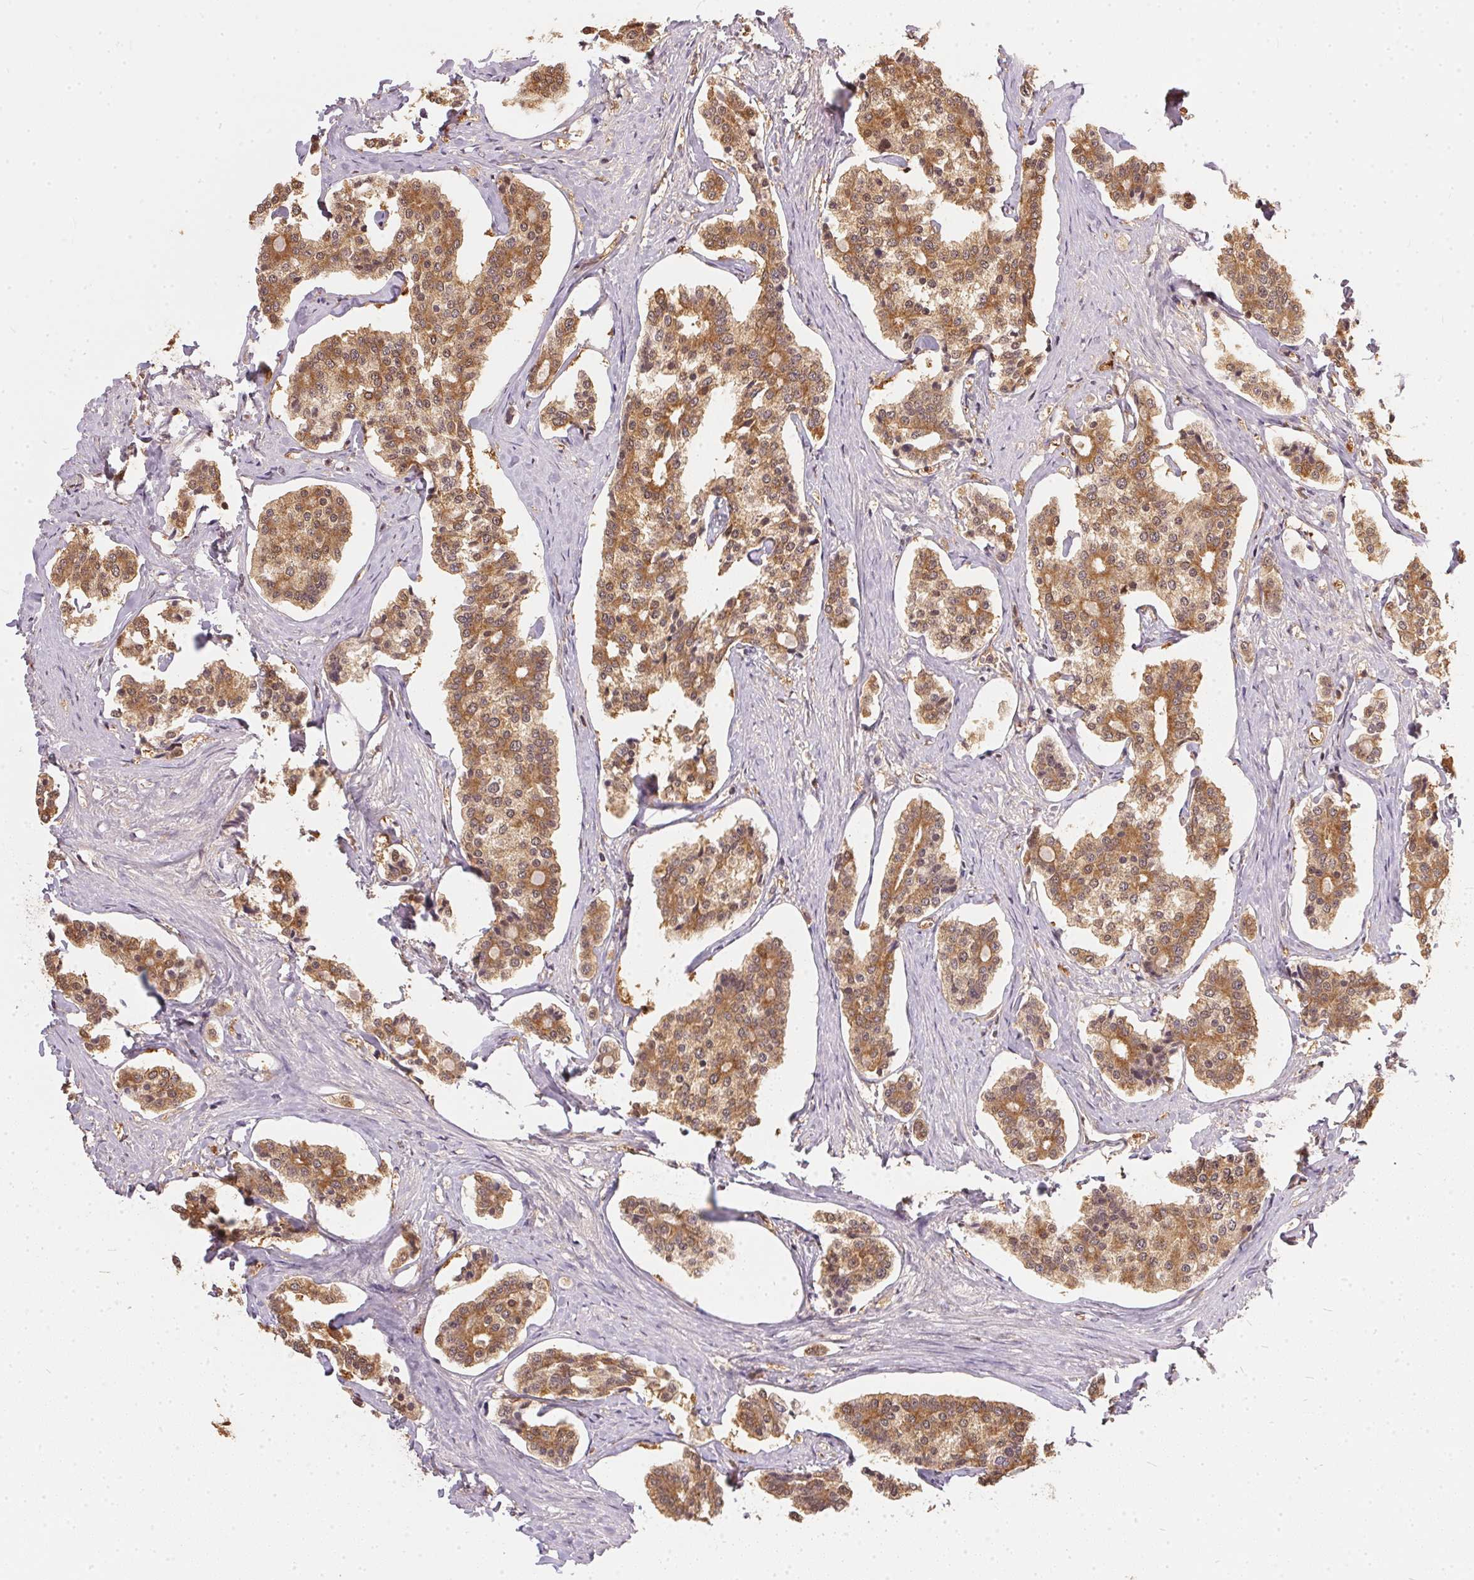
{"staining": {"intensity": "moderate", "quantity": ">75%", "location": "cytoplasmic/membranous"}, "tissue": "carcinoid", "cell_type": "Tumor cells", "image_type": "cancer", "snomed": [{"axis": "morphology", "description": "Carcinoid, malignant, NOS"}, {"axis": "topography", "description": "Small intestine"}], "caption": "Carcinoid was stained to show a protein in brown. There is medium levels of moderate cytoplasmic/membranous staining in approximately >75% of tumor cells.", "gene": "BLMH", "patient": {"sex": "female", "age": 65}}